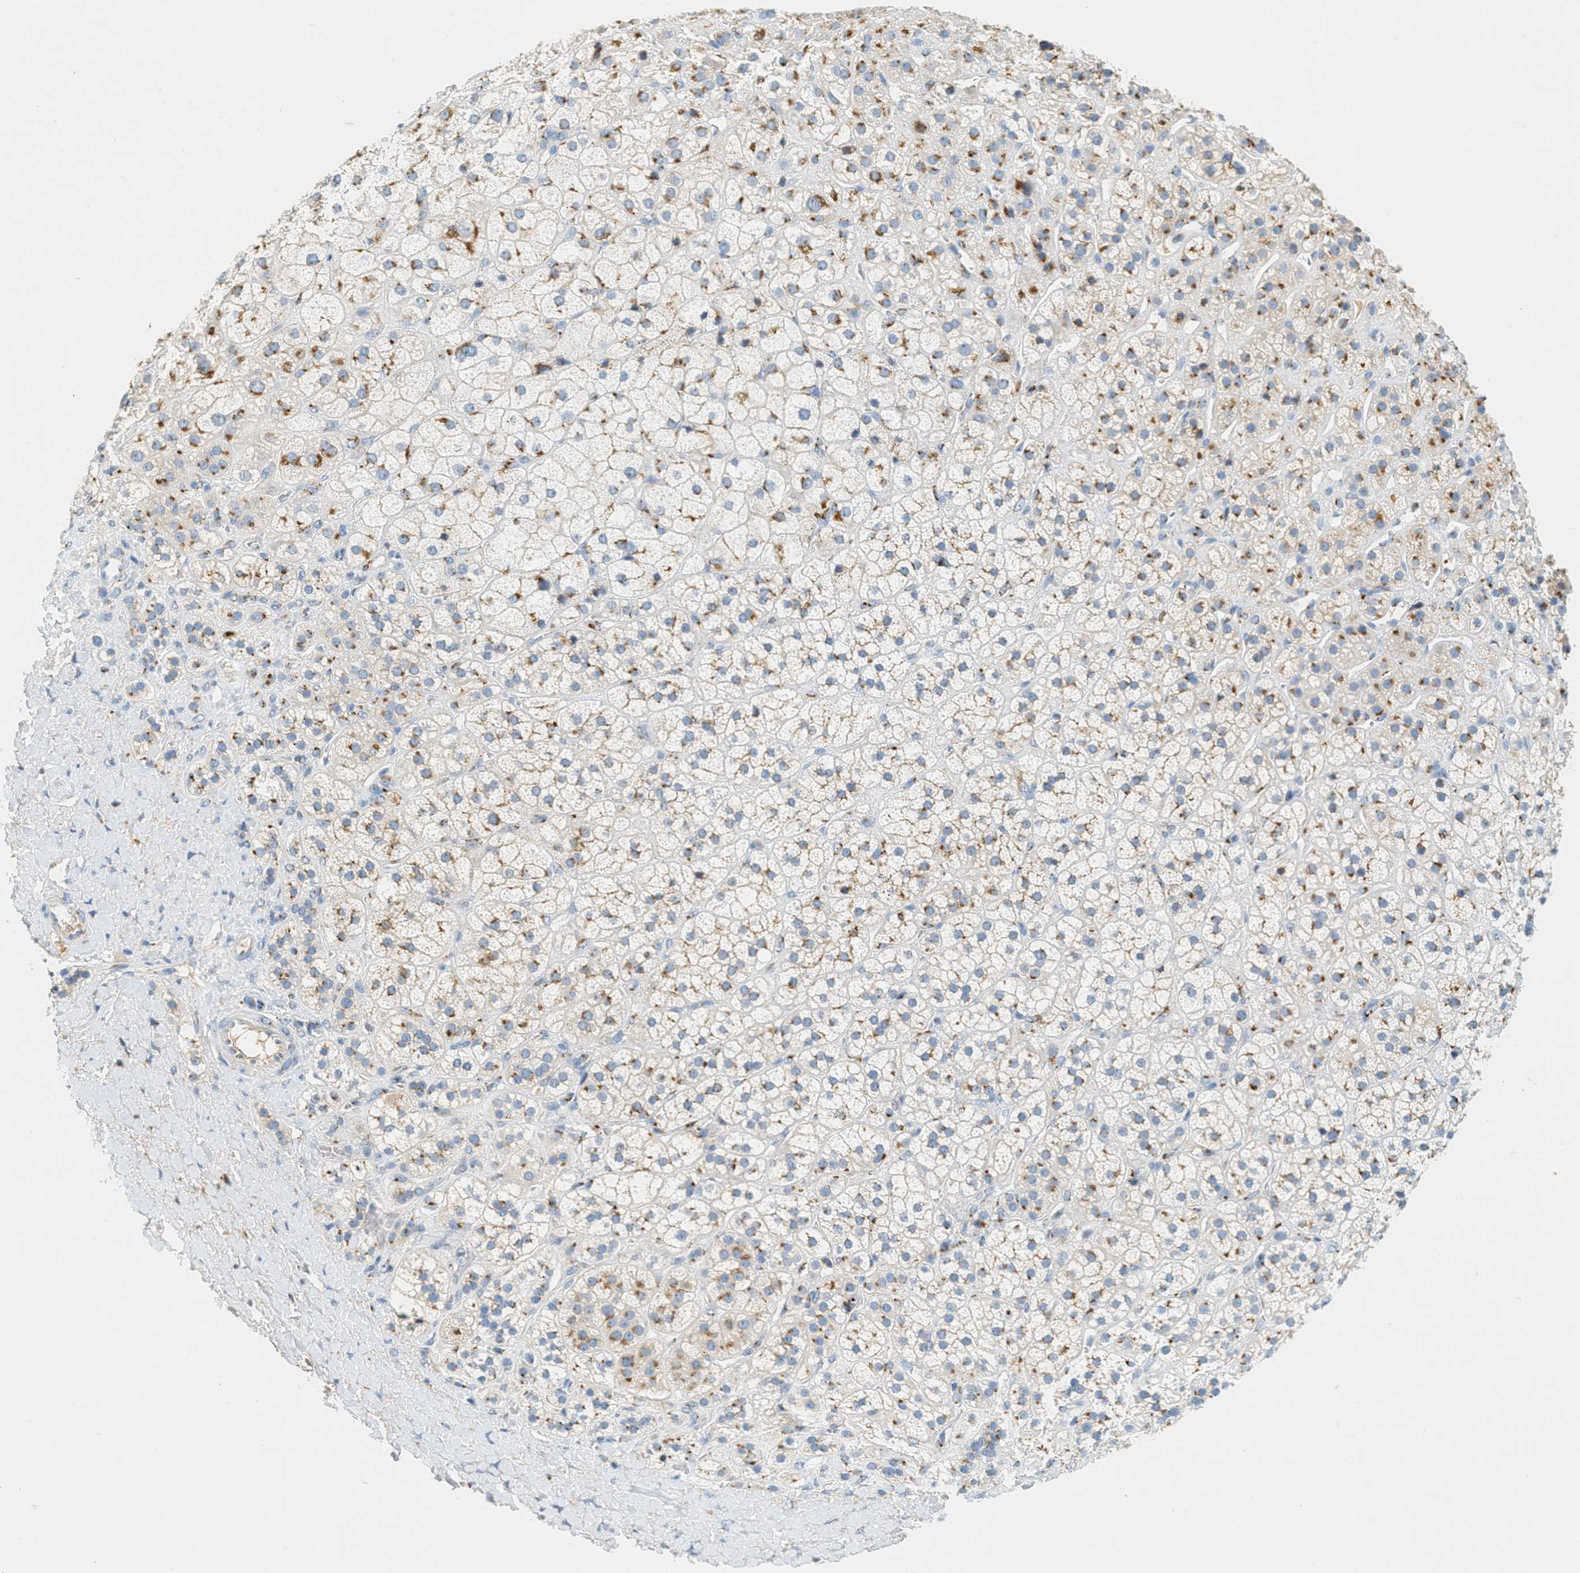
{"staining": {"intensity": "strong", "quantity": "25%-75%", "location": "cytoplasmic/membranous"}, "tissue": "adrenal gland", "cell_type": "Glandular cells", "image_type": "normal", "snomed": [{"axis": "morphology", "description": "Normal tissue, NOS"}, {"axis": "topography", "description": "Adrenal gland"}], "caption": "Approximately 25%-75% of glandular cells in benign adrenal gland demonstrate strong cytoplasmic/membranous protein positivity as visualized by brown immunohistochemical staining.", "gene": "ENTPD4", "patient": {"sex": "male", "age": 56}}